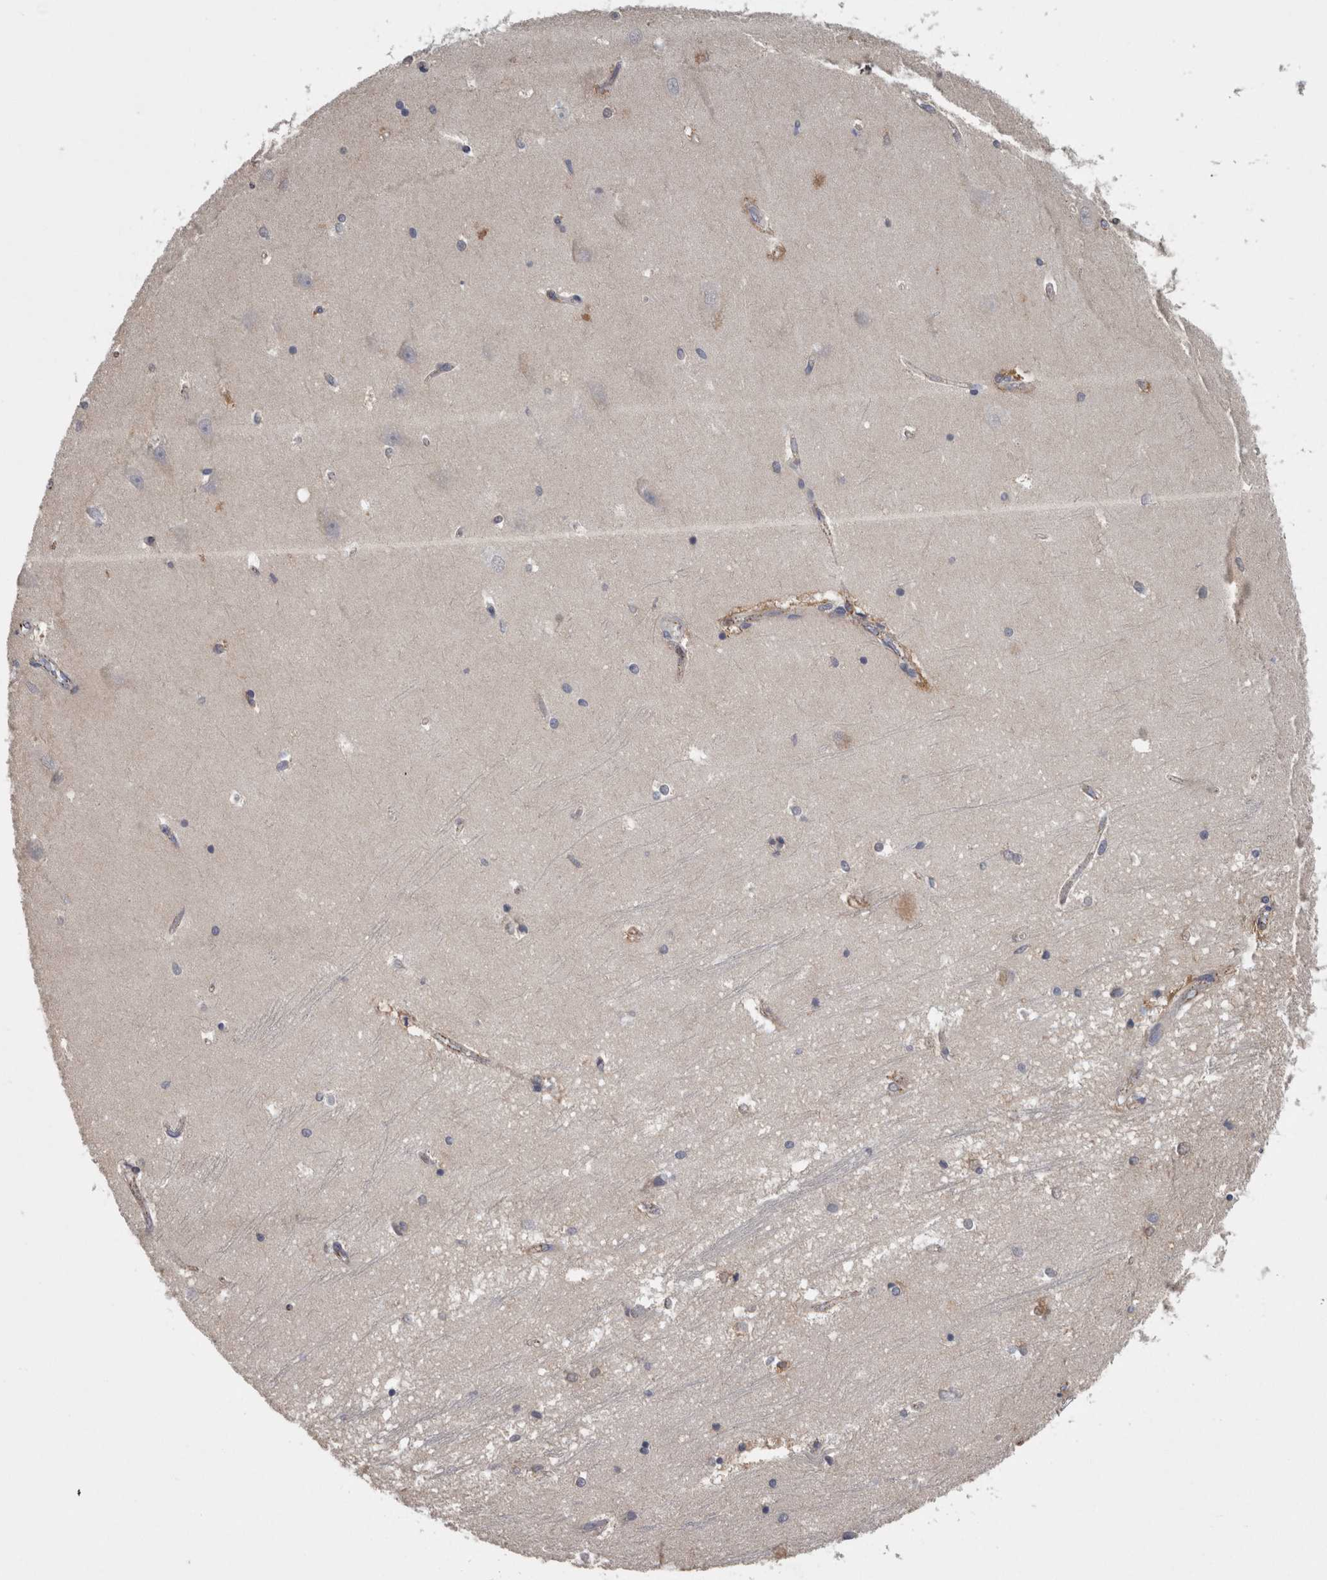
{"staining": {"intensity": "weak", "quantity": "<25%", "location": "cytoplasmic/membranous"}, "tissue": "hippocampus", "cell_type": "Glial cells", "image_type": "normal", "snomed": [{"axis": "morphology", "description": "Normal tissue, NOS"}, {"axis": "topography", "description": "Hippocampus"}], "caption": "The immunohistochemistry photomicrograph has no significant staining in glial cells of hippocampus.", "gene": "TCAP", "patient": {"sex": "male", "age": 45}}